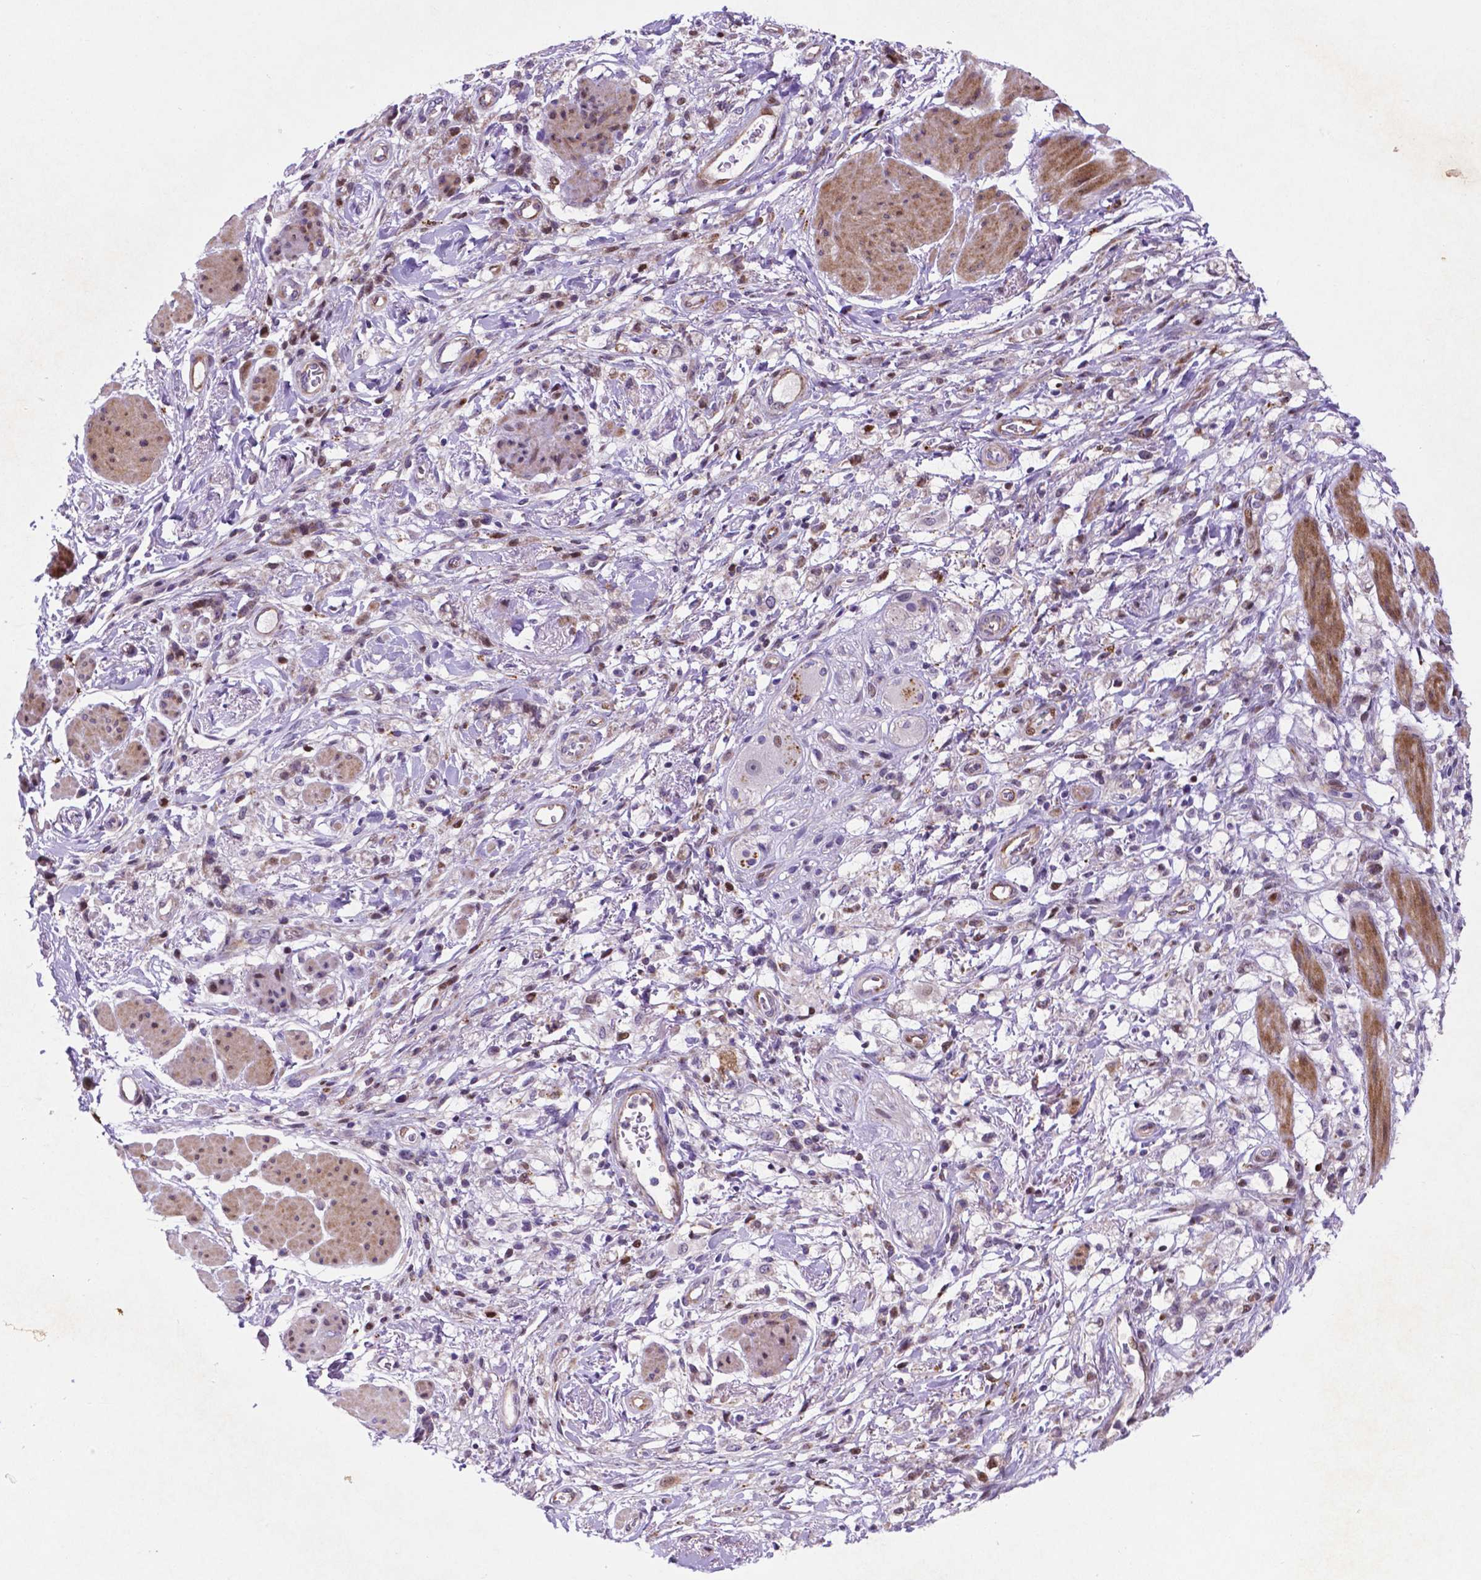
{"staining": {"intensity": "moderate", "quantity": "<25%", "location": "nuclear"}, "tissue": "stomach cancer", "cell_type": "Tumor cells", "image_type": "cancer", "snomed": [{"axis": "morphology", "description": "Adenocarcinoma, NOS"}, {"axis": "topography", "description": "Stomach"}], "caption": "Protein expression analysis of stomach adenocarcinoma exhibits moderate nuclear positivity in about <25% of tumor cells.", "gene": "TM4SF20", "patient": {"sex": "female", "age": 60}}